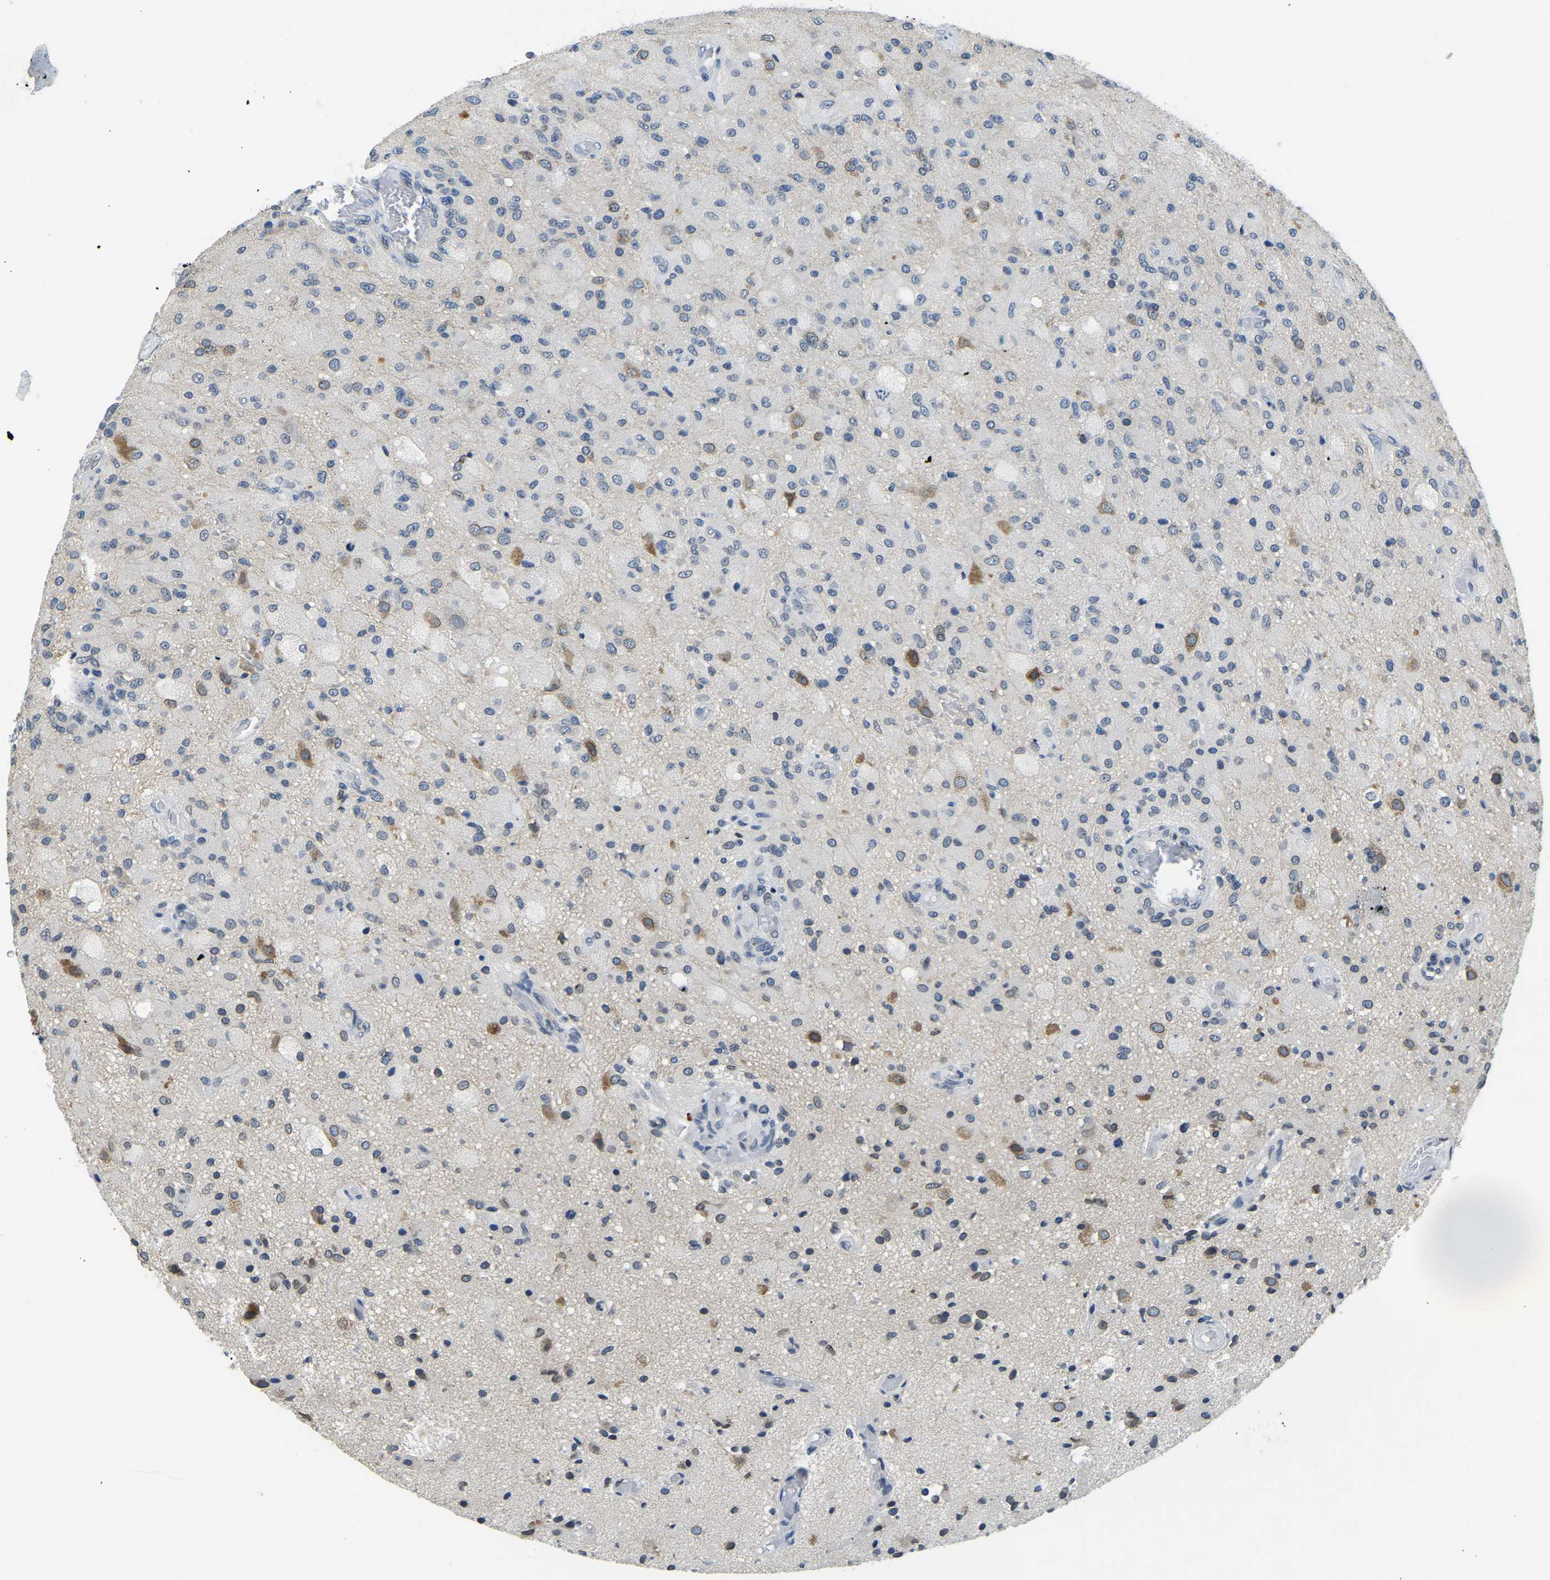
{"staining": {"intensity": "moderate", "quantity": "<25%", "location": "cytoplasmic/membranous,nuclear"}, "tissue": "glioma", "cell_type": "Tumor cells", "image_type": "cancer", "snomed": [{"axis": "morphology", "description": "Normal tissue, NOS"}, {"axis": "morphology", "description": "Glioma, malignant, High grade"}, {"axis": "topography", "description": "Cerebral cortex"}], "caption": "Glioma stained with DAB immunohistochemistry (IHC) exhibits low levels of moderate cytoplasmic/membranous and nuclear positivity in approximately <25% of tumor cells.", "gene": "RANBP2", "patient": {"sex": "male", "age": 77}}